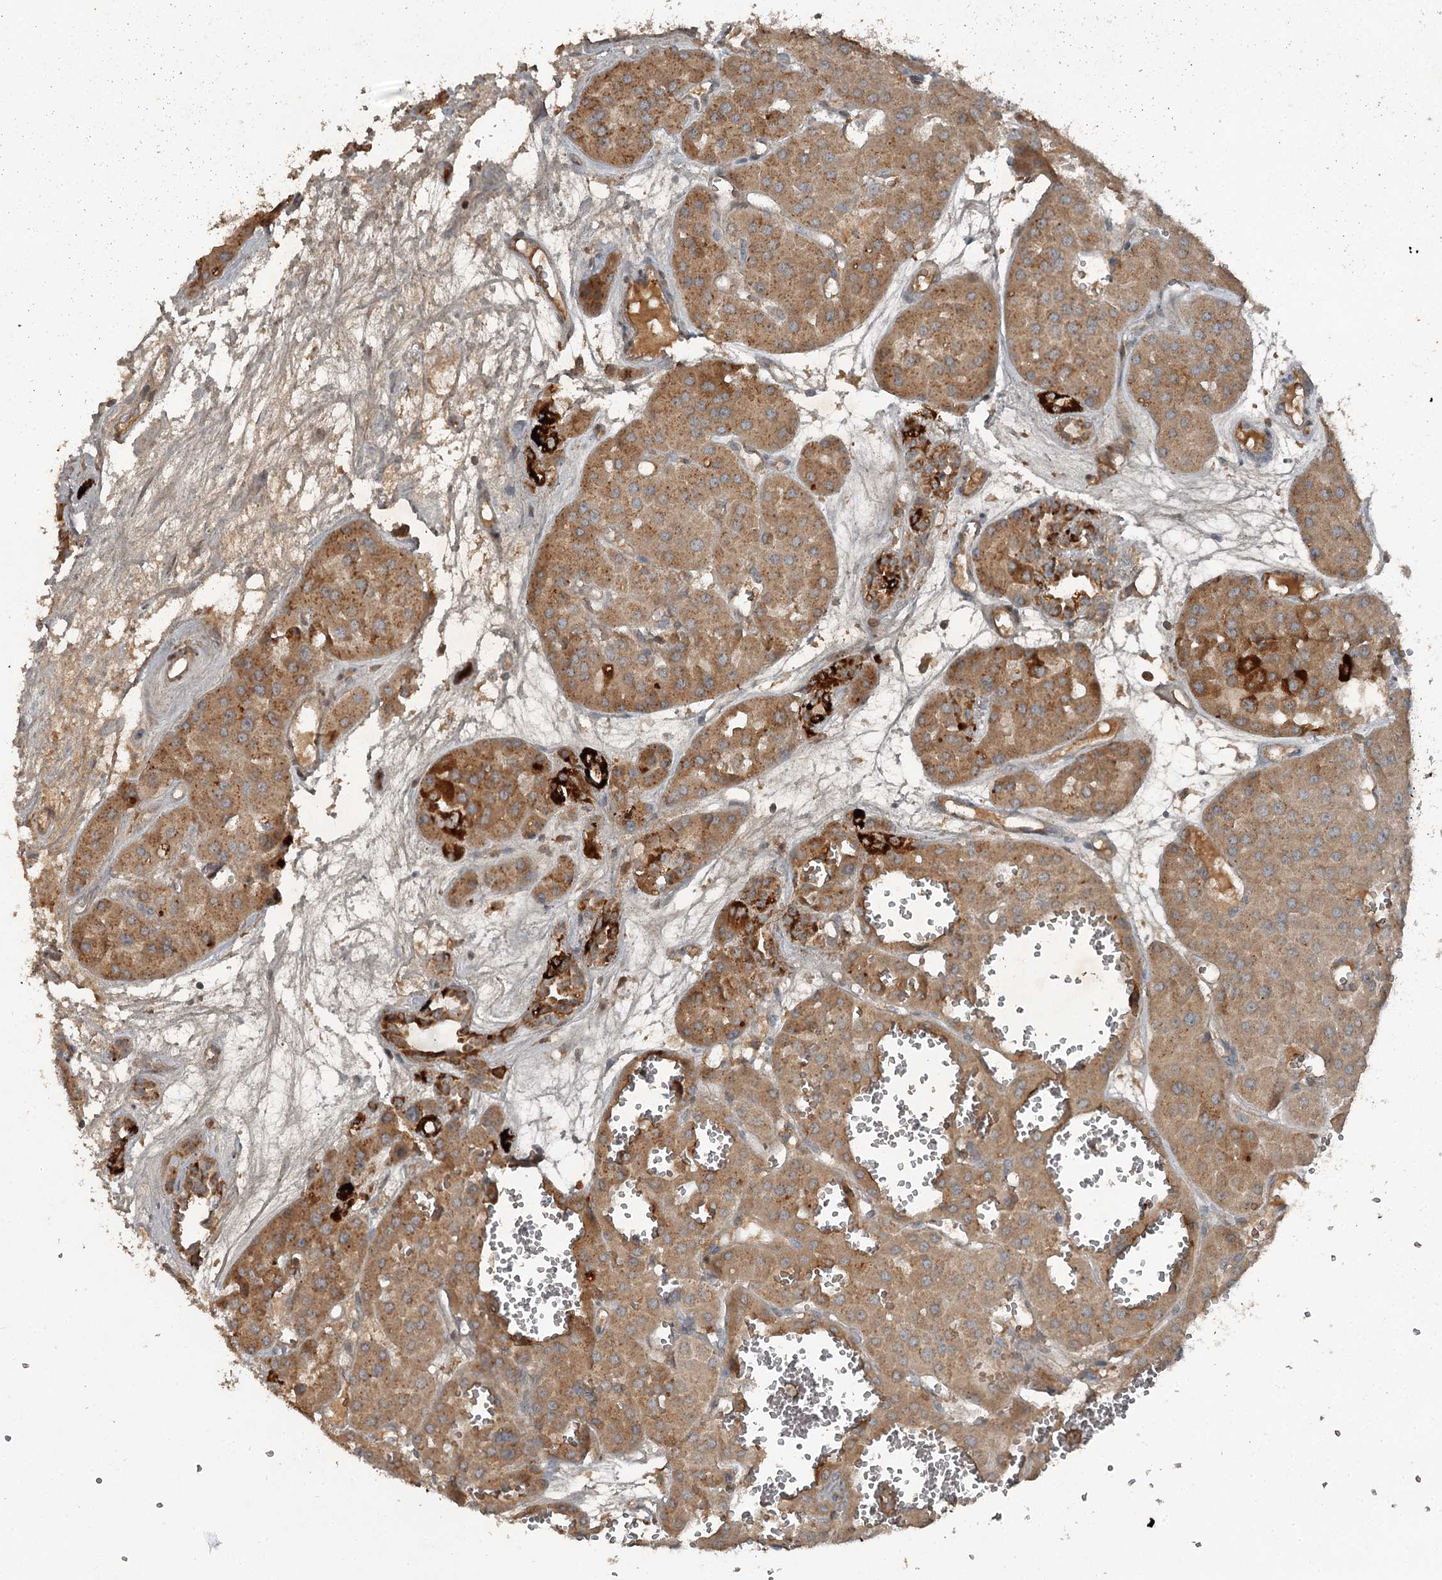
{"staining": {"intensity": "moderate", "quantity": ">75%", "location": "cytoplasmic/membranous"}, "tissue": "renal cancer", "cell_type": "Tumor cells", "image_type": "cancer", "snomed": [{"axis": "morphology", "description": "Carcinoma, NOS"}, {"axis": "topography", "description": "Kidney"}], "caption": "High-magnification brightfield microscopy of renal carcinoma stained with DAB (brown) and counterstained with hematoxylin (blue). tumor cells exhibit moderate cytoplasmic/membranous positivity is seen in about>75% of cells.", "gene": "SLC39A8", "patient": {"sex": "female", "age": 75}}